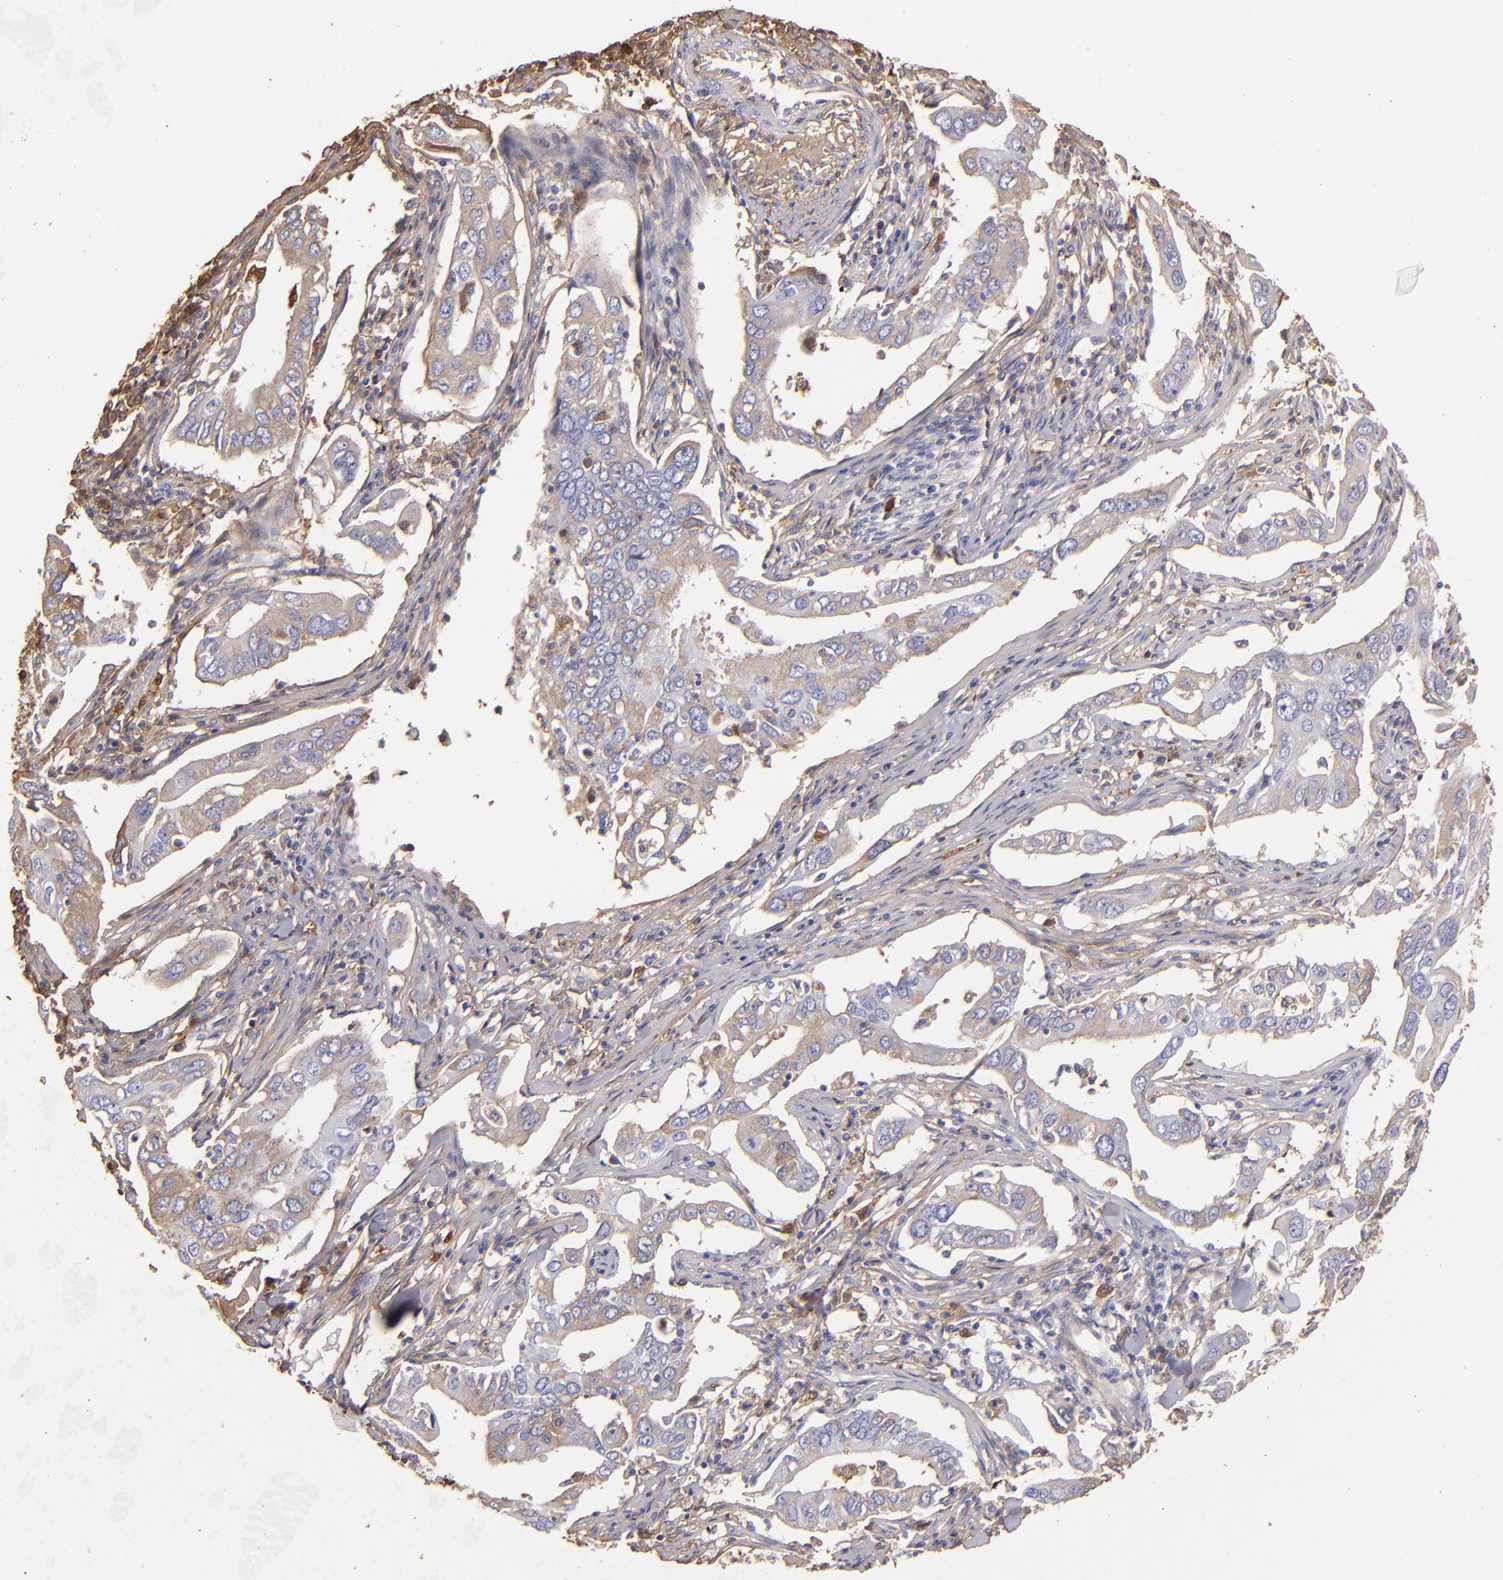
{"staining": {"intensity": "moderate", "quantity": "25%-75%", "location": "cytoplasmic/membranous"}, "tissue": "lung cancer", "cell_type": "Tumor cells", "image_type": "cancer", "snomed": [{"axis": "morphology", "description": "Adenocarcinoma, NOS"}, {"axis": "topography", "description": "Lung"}], "caption": "About 25%-75% of tumor cells in lung cancer display moderate cytoplasmic/membranous protein staining as visualized by brown immunohistochemical staining.", "gene": "FGB", "patient": {"sex": "male", "age": 48}}